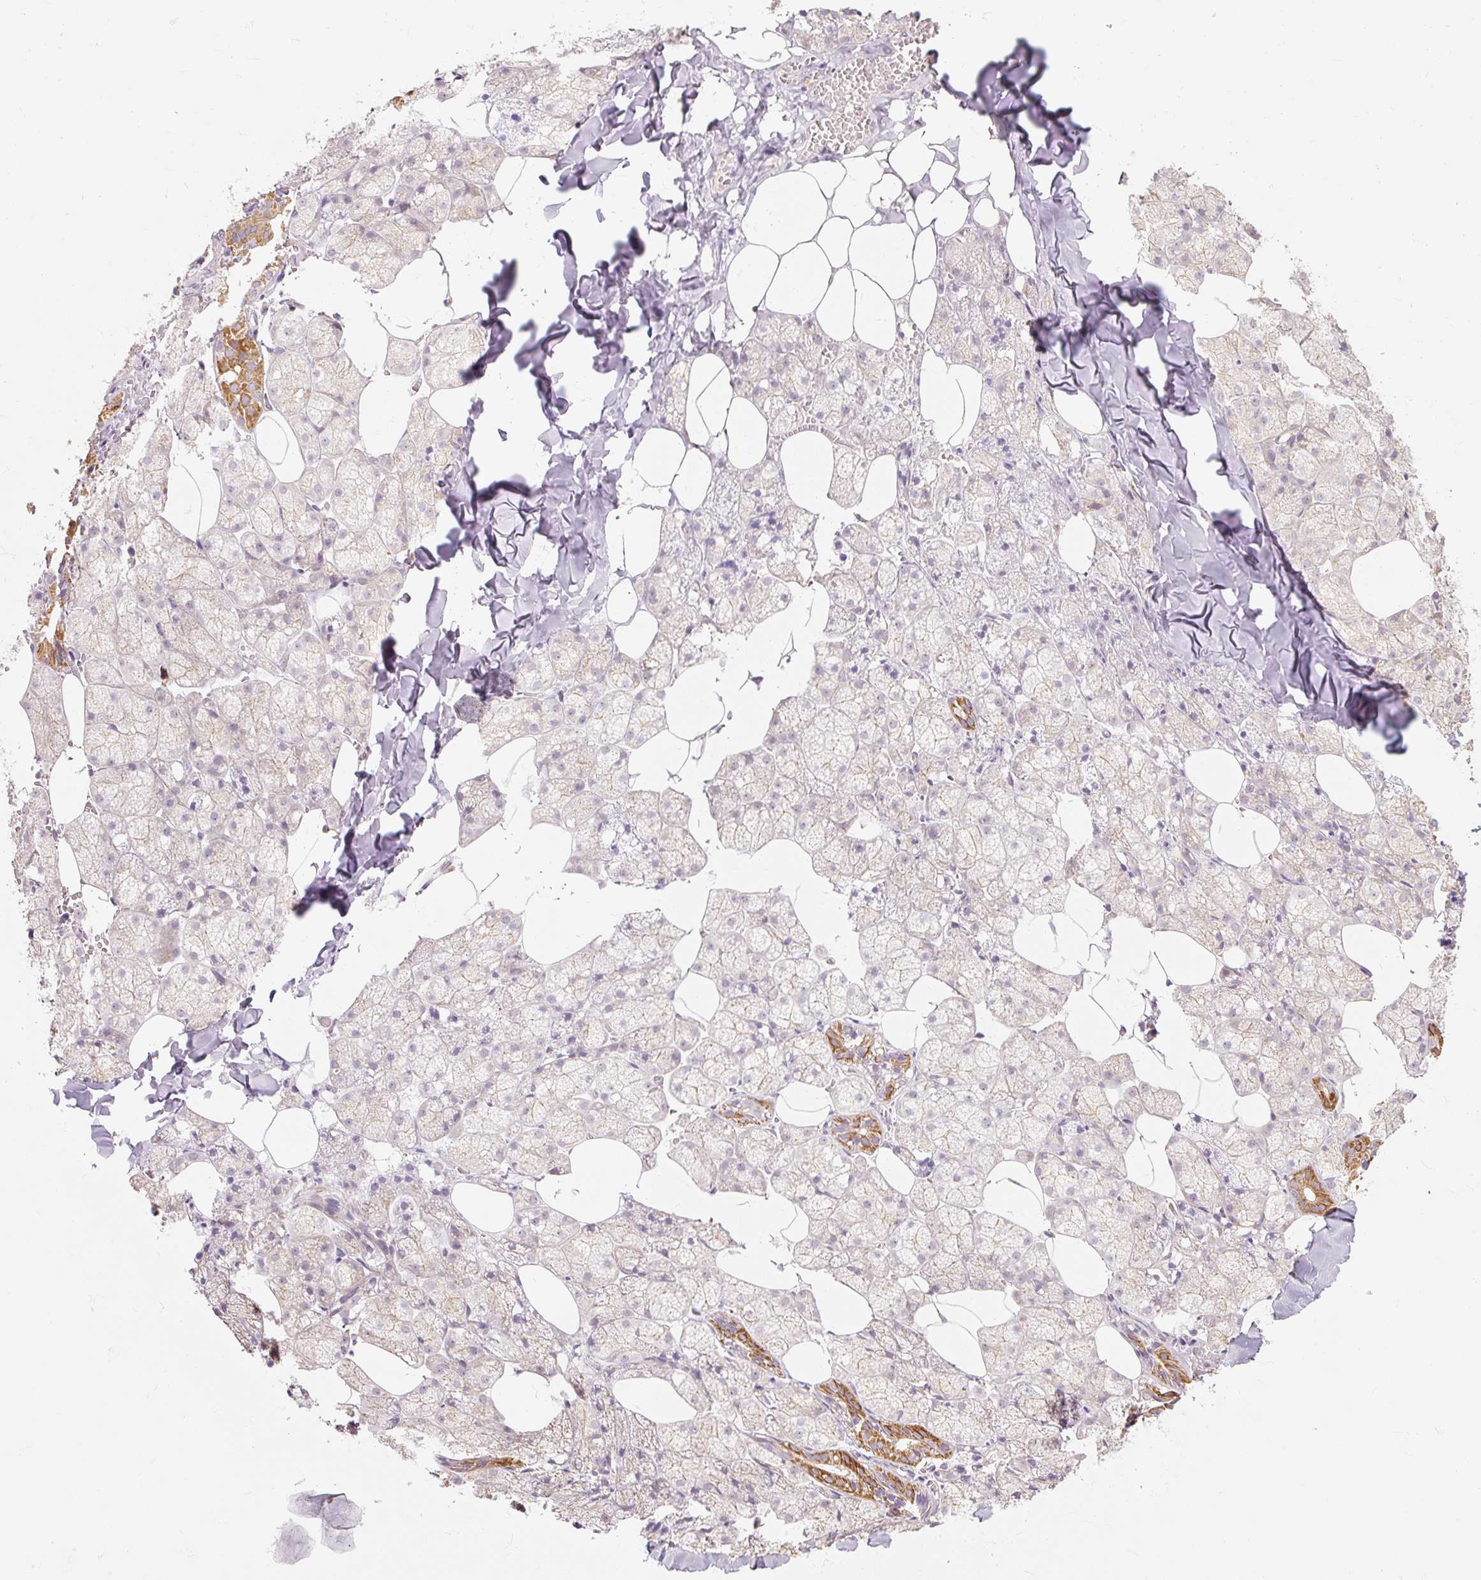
{"staining": {"intensity": "moderate", "quantity": "25%-75%", "location": "cytoplasmic/membranous"}, "tissue": "salivary gland", "cell_type": "Glandular cells", "image_type": "normal", "snomed": [{"axis": "morphology", "description": "Normal tissue, NOS"}, {"axis": "topography", "description": "Salivary gland"}, {"axis": "topography", "description": "Peripheral nerve tissue"}], "caption": "This is an image of immunohistochemistry staining of unremarkable salivary gland, which shows moderate expression in the cytoplasmic/membranous of glandular cells.", "gene": "RB1CC1", "patient": {"sex": "male", "age": 38}}